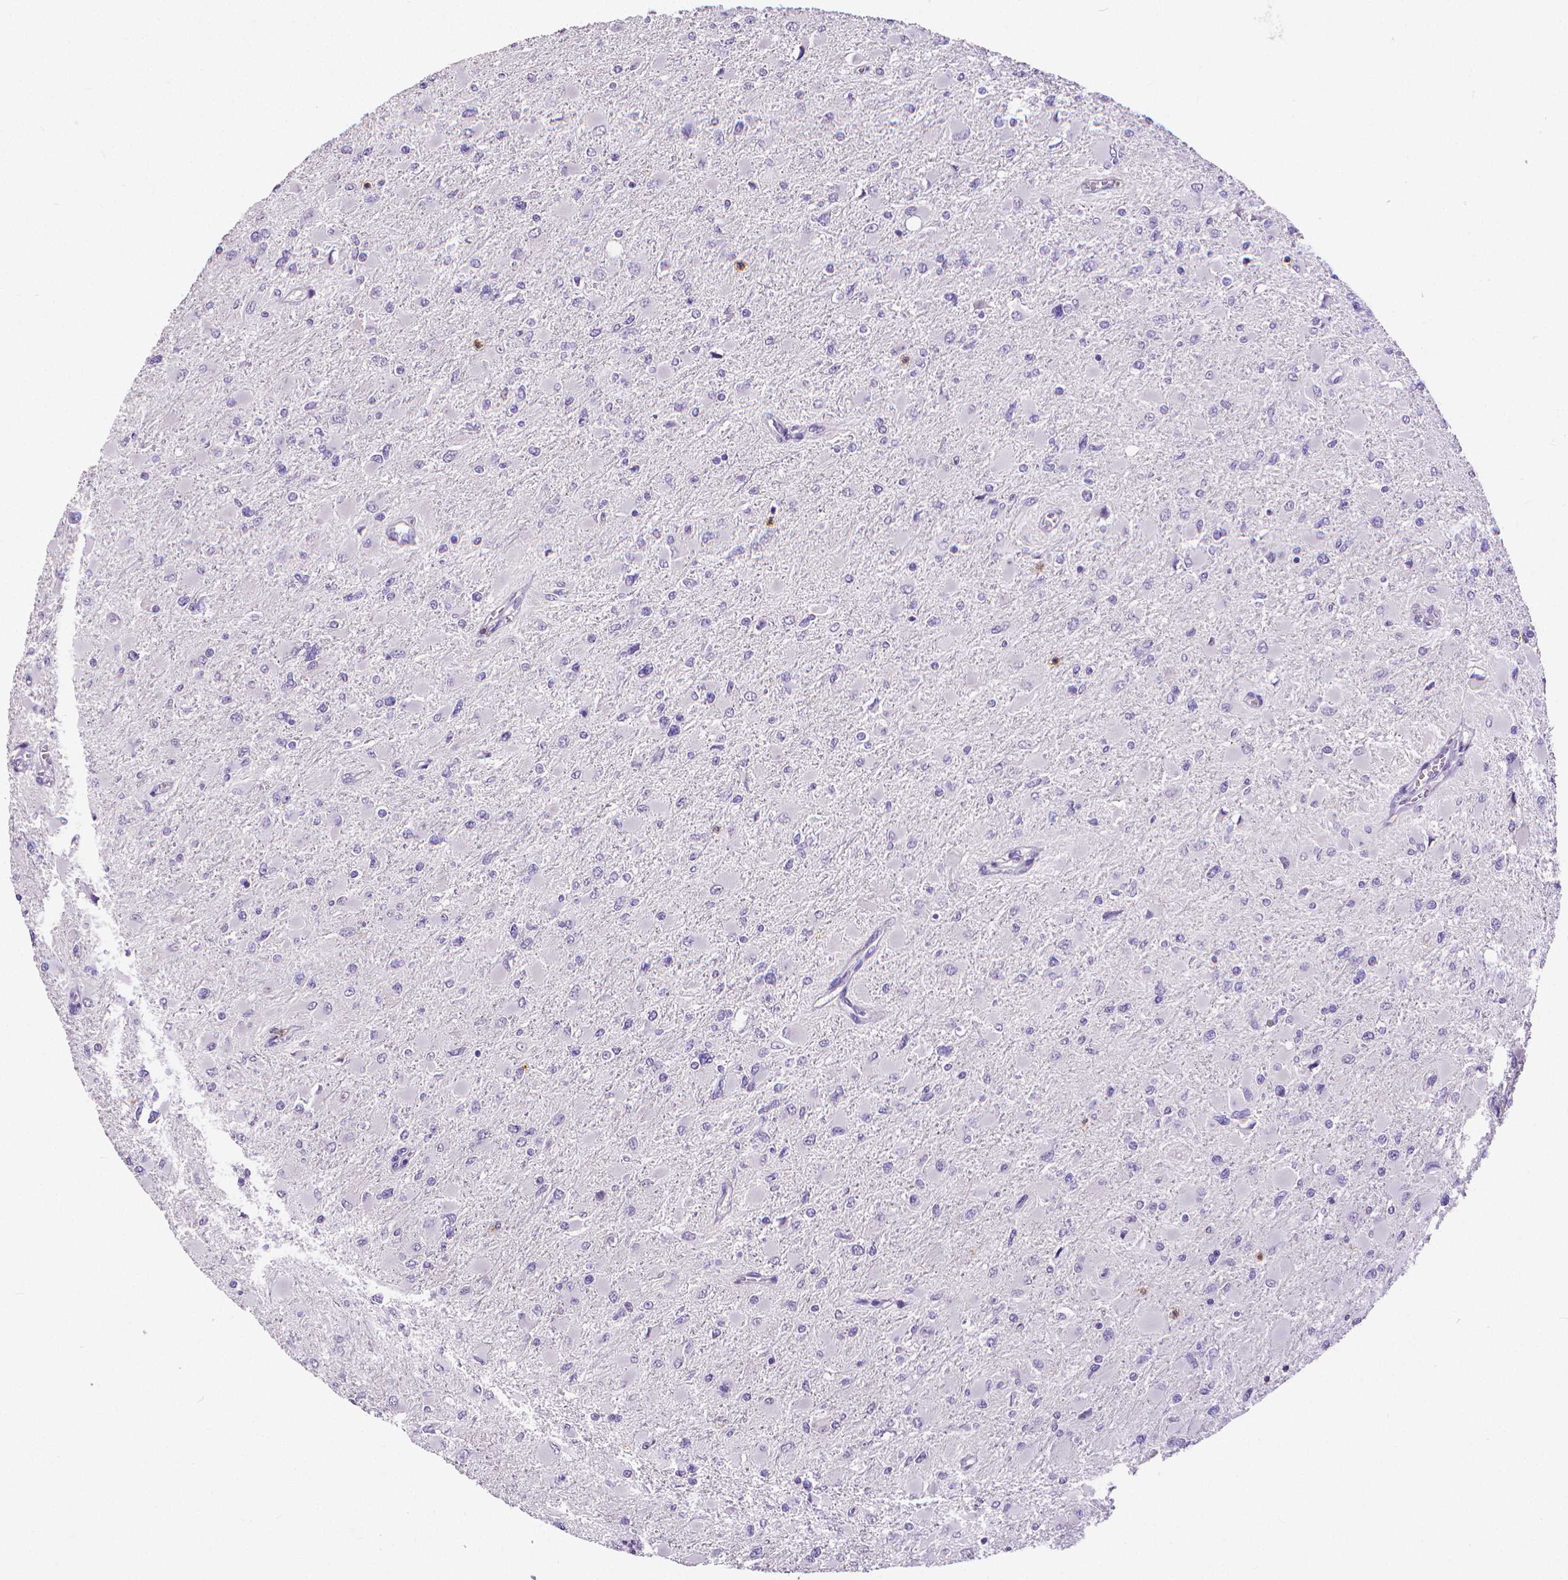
{"staining": {"intensity": "negative", "quantity": "none", "location": "none"}, "tissue": "glioma", "cell_type": "Tumor cells", "image_type": "cancer", "snomed": [{"axis": "morphology", "description": "Glioma, malignant, High grade"}, {"axis": "topography", "description": "Cerebral cortex"}], "caption": "DAB immunohistochemical staining of human high-grade glioma (malignant) demonstrates no significant expression in tumor cells. (Immunohistochemistry (ihc), brightfield microscopy, high magnification).", "gene": "CD4", "patient": {"sex": "female", "age": 36}}